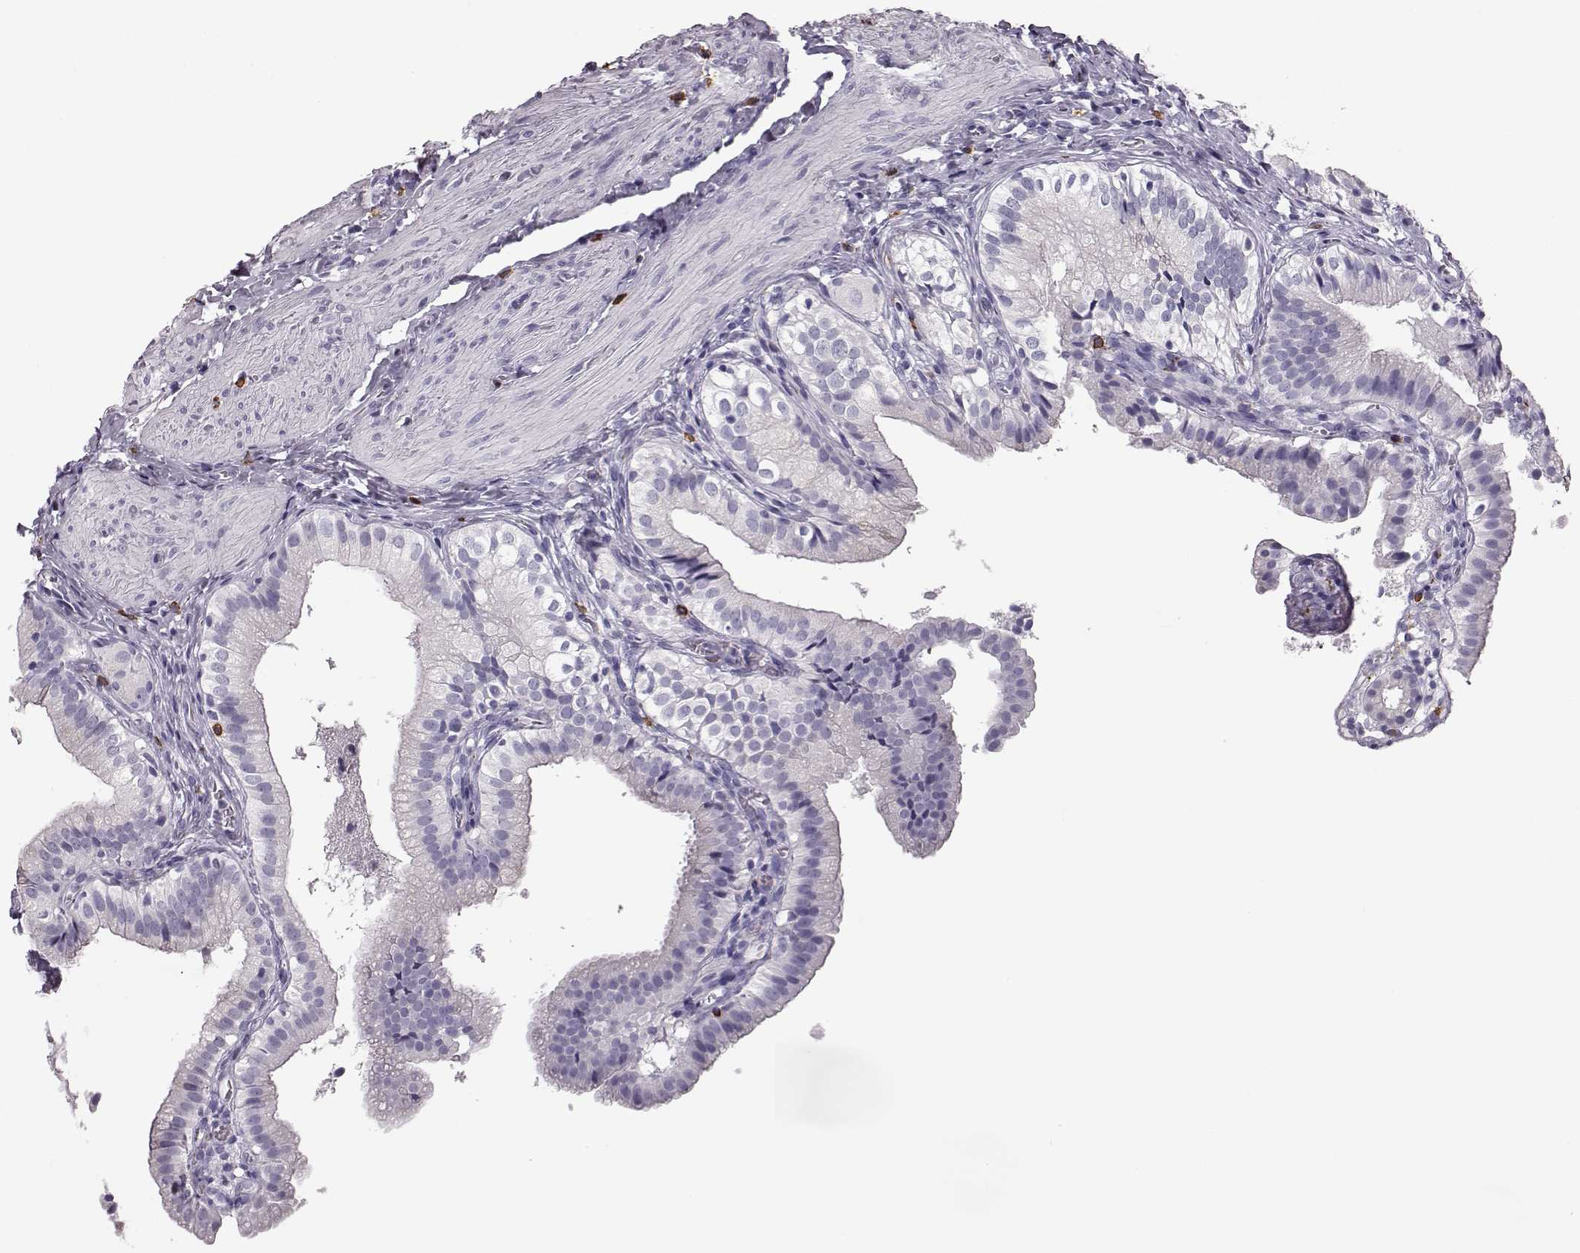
{"staining": {"intensity": "negative", "quantity": "none", "location": "none"}, "tissue": "gallbladder", "cell_type": "Glandular cells", "image_type": "normal", "snomed": [{"axis": "morphology", "description": "Normal tissue, NOS"}, {"axis": "topography", "description": "Gallbladder"}], "caption": "IHC of unremarkable gallbladder demonstrates no staining in glandular cells.", "gene": "NPTXR", "patient": {"sex": "female", "age": 47}}